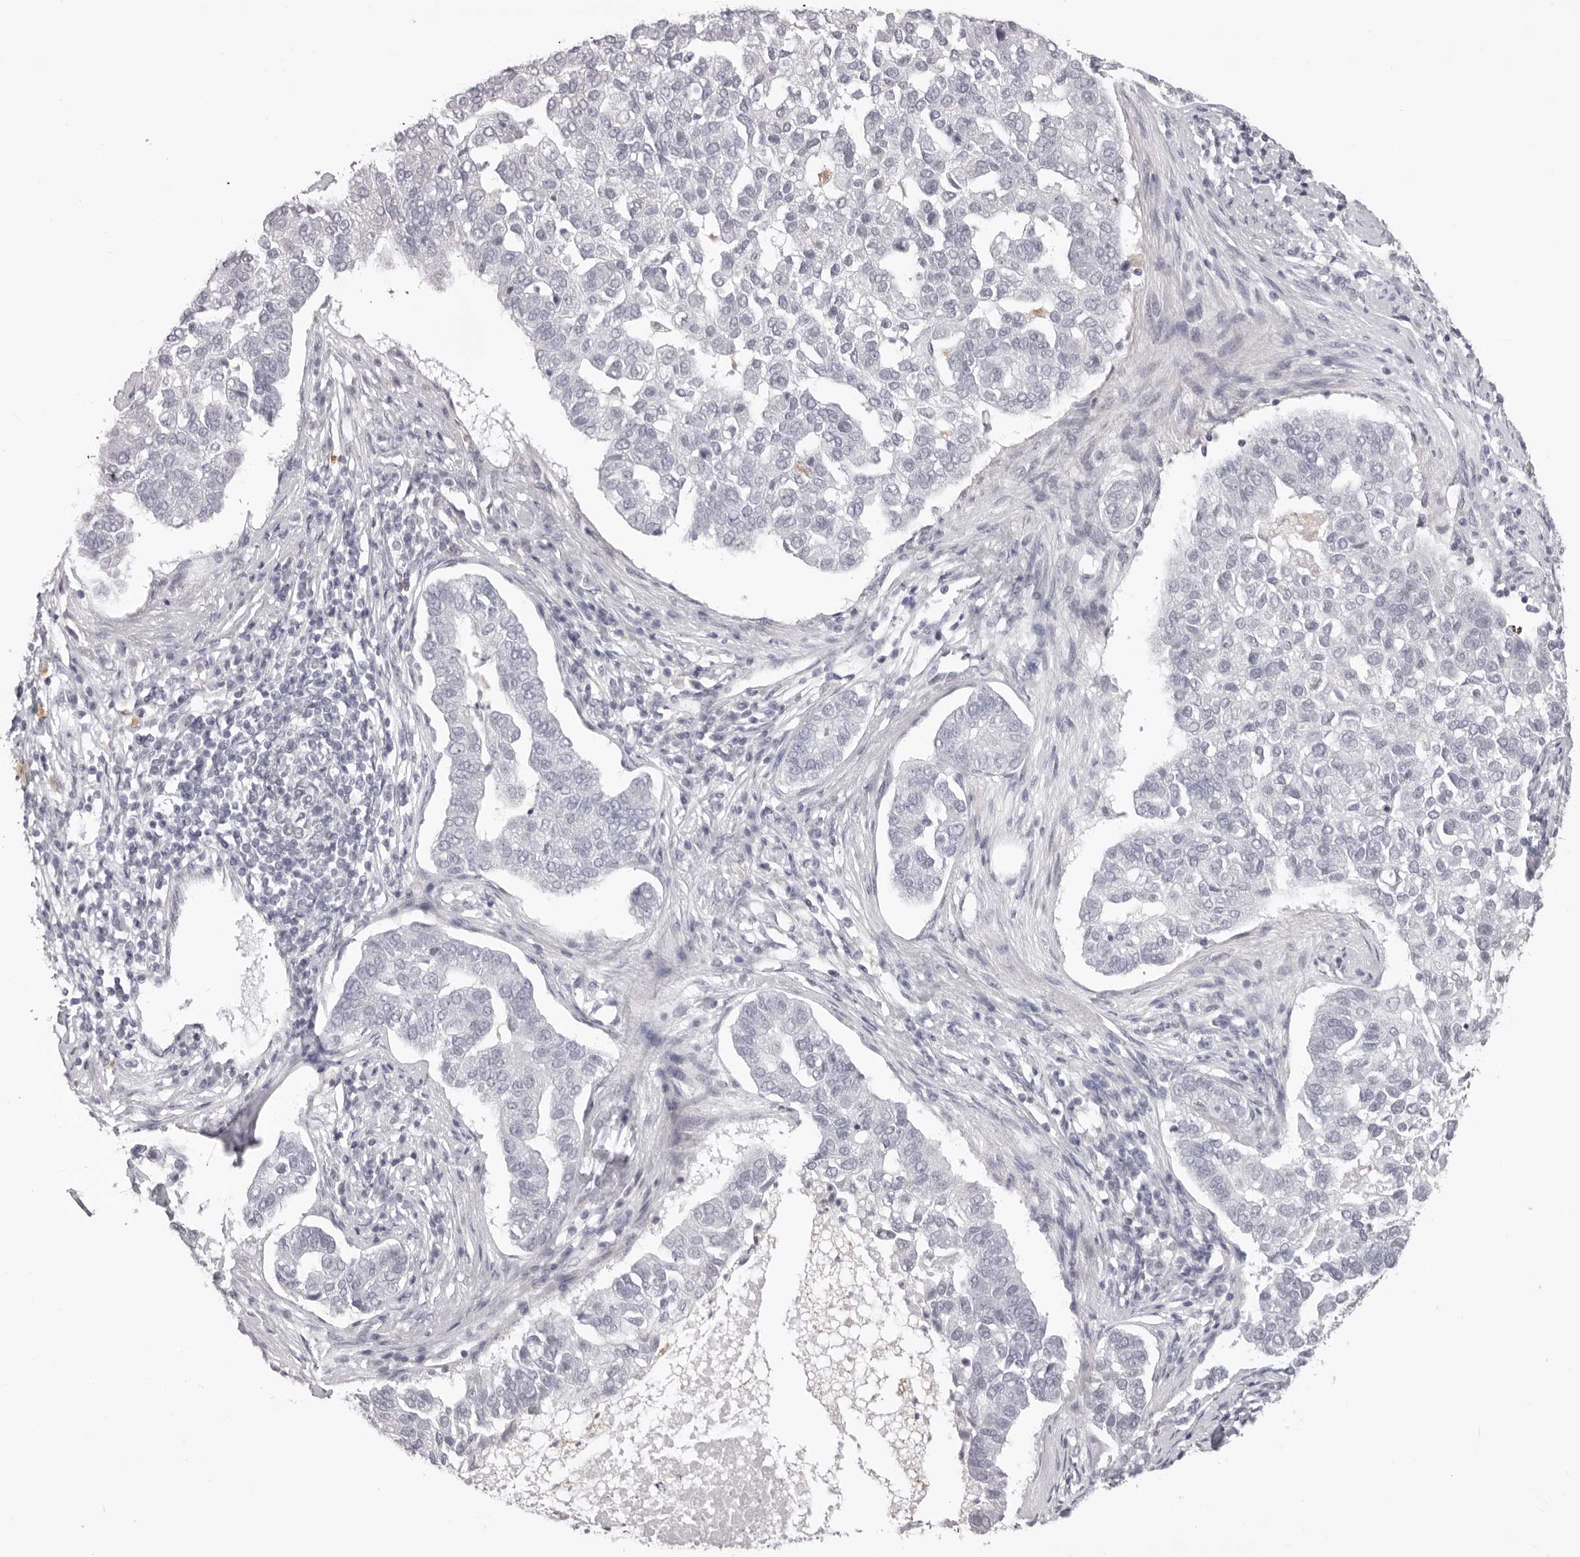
{"staining": {"intensity": "negative", "quantity": "none", "location": "none"}, "tissue": "pancreatic cancer", "cell_type": "Tumor cells", "image_type": "cancer", "snomed": [{"axis": "morphology", "description": "Adenocarcinoma, NOS"}, {"axis": "topography", "description": "Pancreas"}], "caption": "The IHC histopathology image has no significant positivity in tumor cells of pancreatic cancer tissue.", "gene": "SUGCT", "patient": {"sex": "female", "age": 61}}